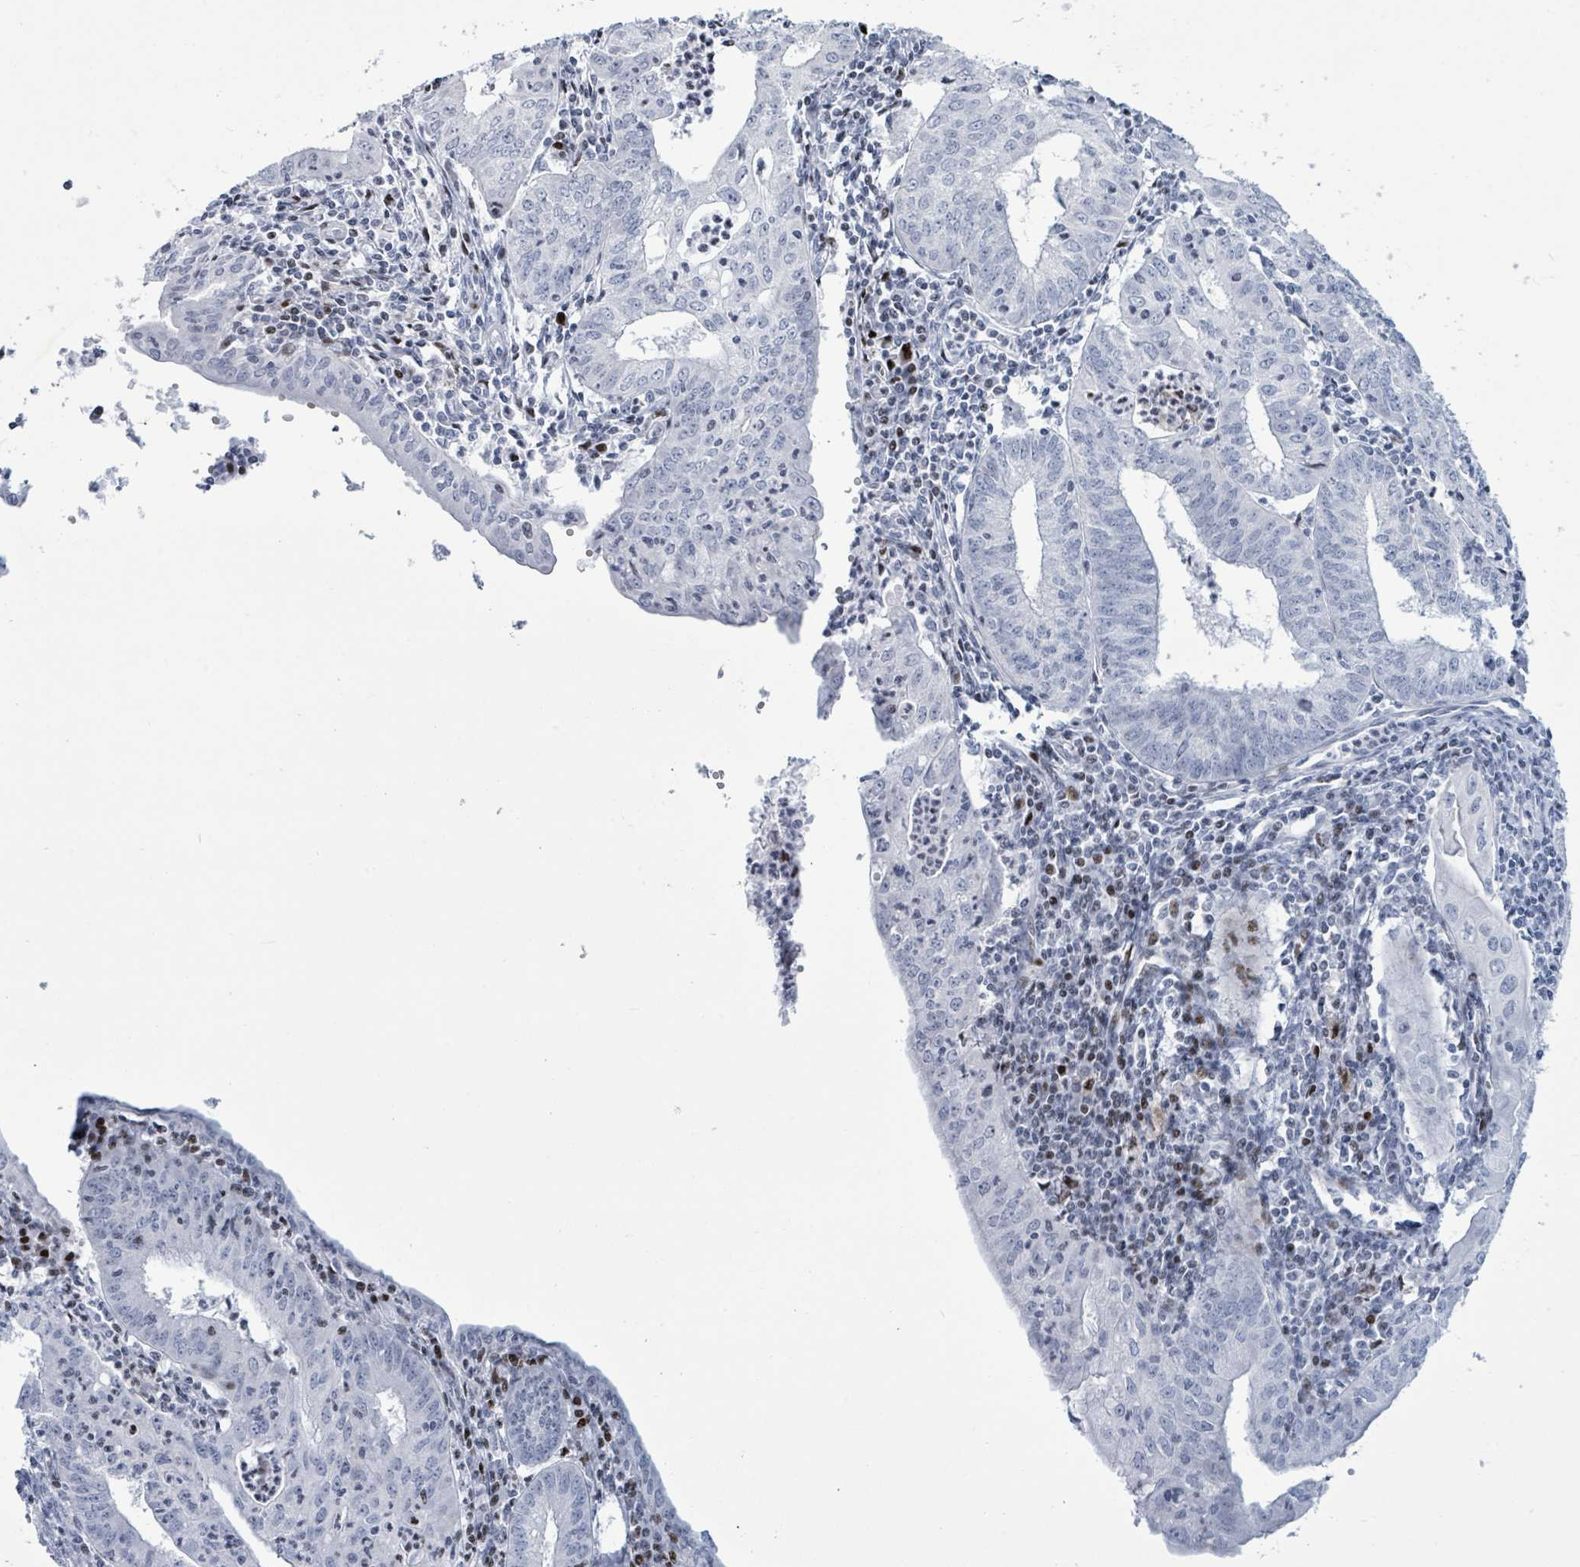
{"staining": {"intensity": "negative", "quantity": "none", "location": "none"}, "tissue": "endometrial cancer", "cell_type": "Tumor cells", "image_type": "cancer", "snomed": [{"axis": "morphology", "description": "Adenocarcinoma, NOS"}, {"axis": "topography", "description": "Endometrium"}], "caption": "Adenocarcinoma (endometrial) was stained to show a protein in brown. There is no significant staining in tumor cells. The staining was performed using DAB (3,3'-diaminobenzidine) to visualize the protein expression in brown, while the nuclei were stained in blue with hematoxylin (Magnification: 20x).", "gene": "MALL", "patient": {"sex": "female", "age": 60}}